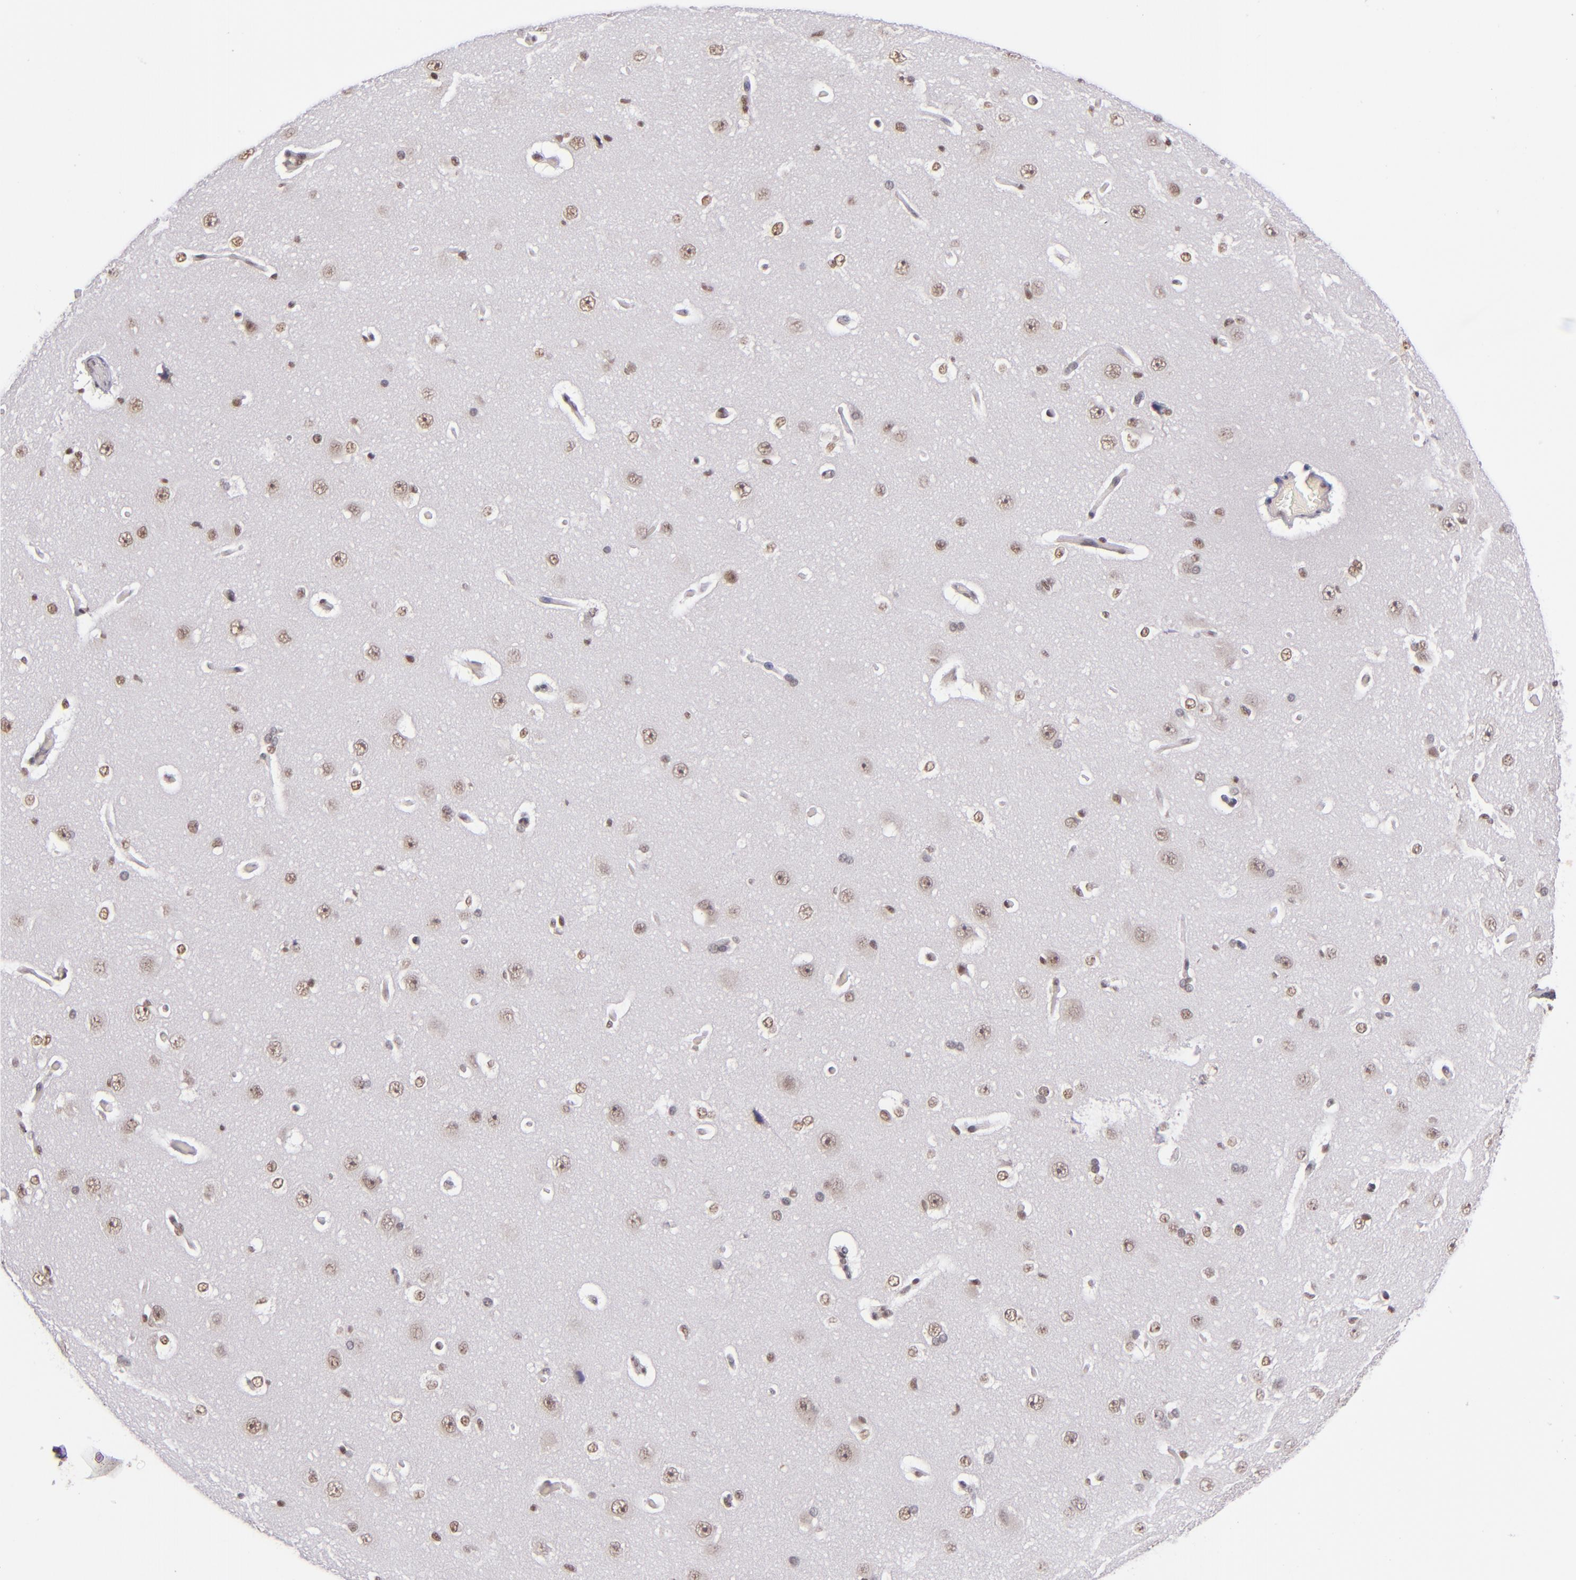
{"staining": {"intensity": "weak", "quantity": "<25%", "location": "nuclear"}, "tissue": "cerebral cortex", "cell_type": "Endothelial cells", "image_type": "normal", "snomed": [{"axis": "morphology", "description": "Normal tissue, NOS"}, {"axis": "topography", "description": "Cerebral cortex"}], "caption": "IHC of benign human cerebral cortex demonstrates no expression in endothelial cells.", "gene": "ZNF148", "patient": {"sex": "female", "age": 45}}